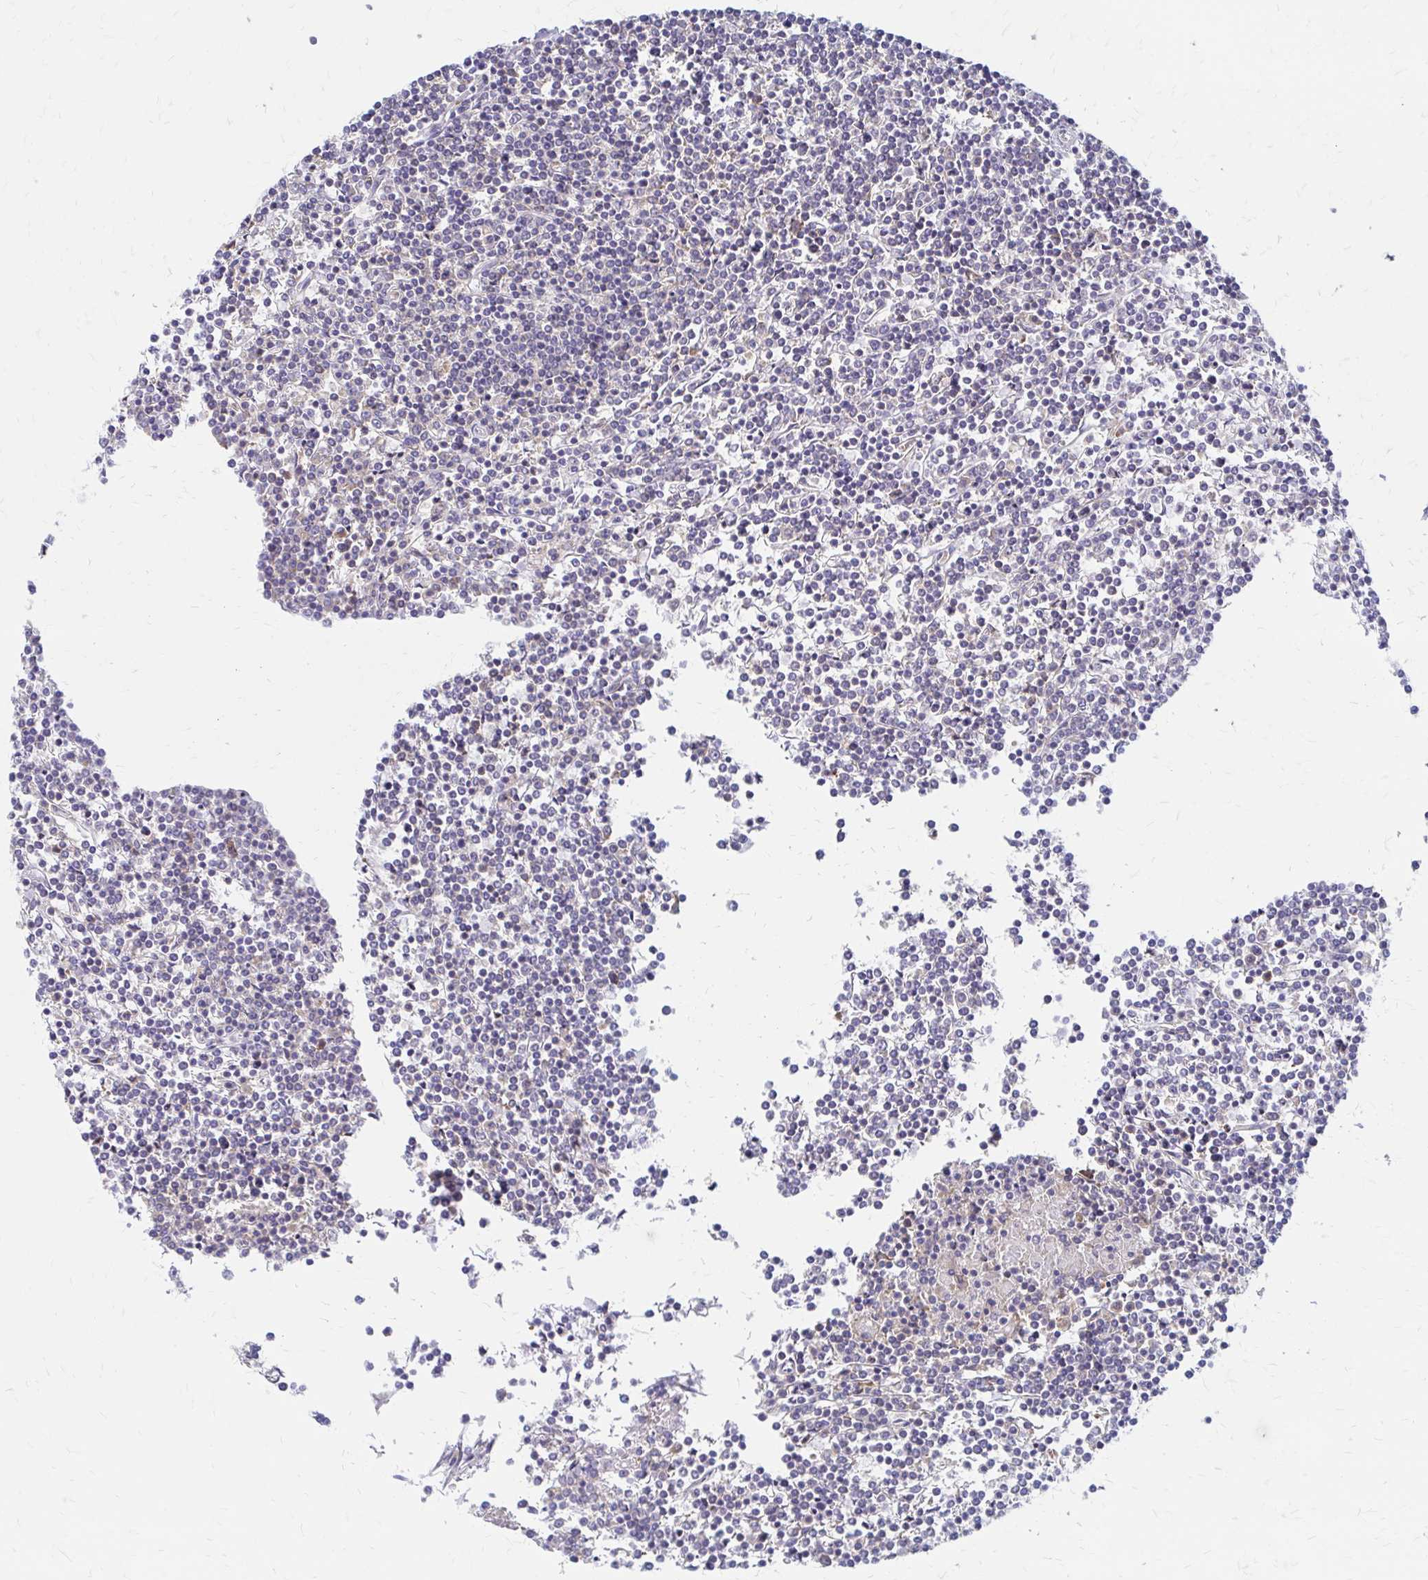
{"staining": {"intensity": "negative", "quantity": "none", "location": "none"}, "tissue": "lymphoma", "cell_type": "Tumor cells", "image_type": "cancer", "snomed": [{"axis": "morphology", "description": "Malignant lymphoma, non-Hodgkin's type, Low grade"}, {"axis": "topography", "description": "Spleen"}], "caption": "Tumor cells show no significant expression in lymphoma.", "gene": "RPL27A", "patient": {"sex": "female", "age": 19}}